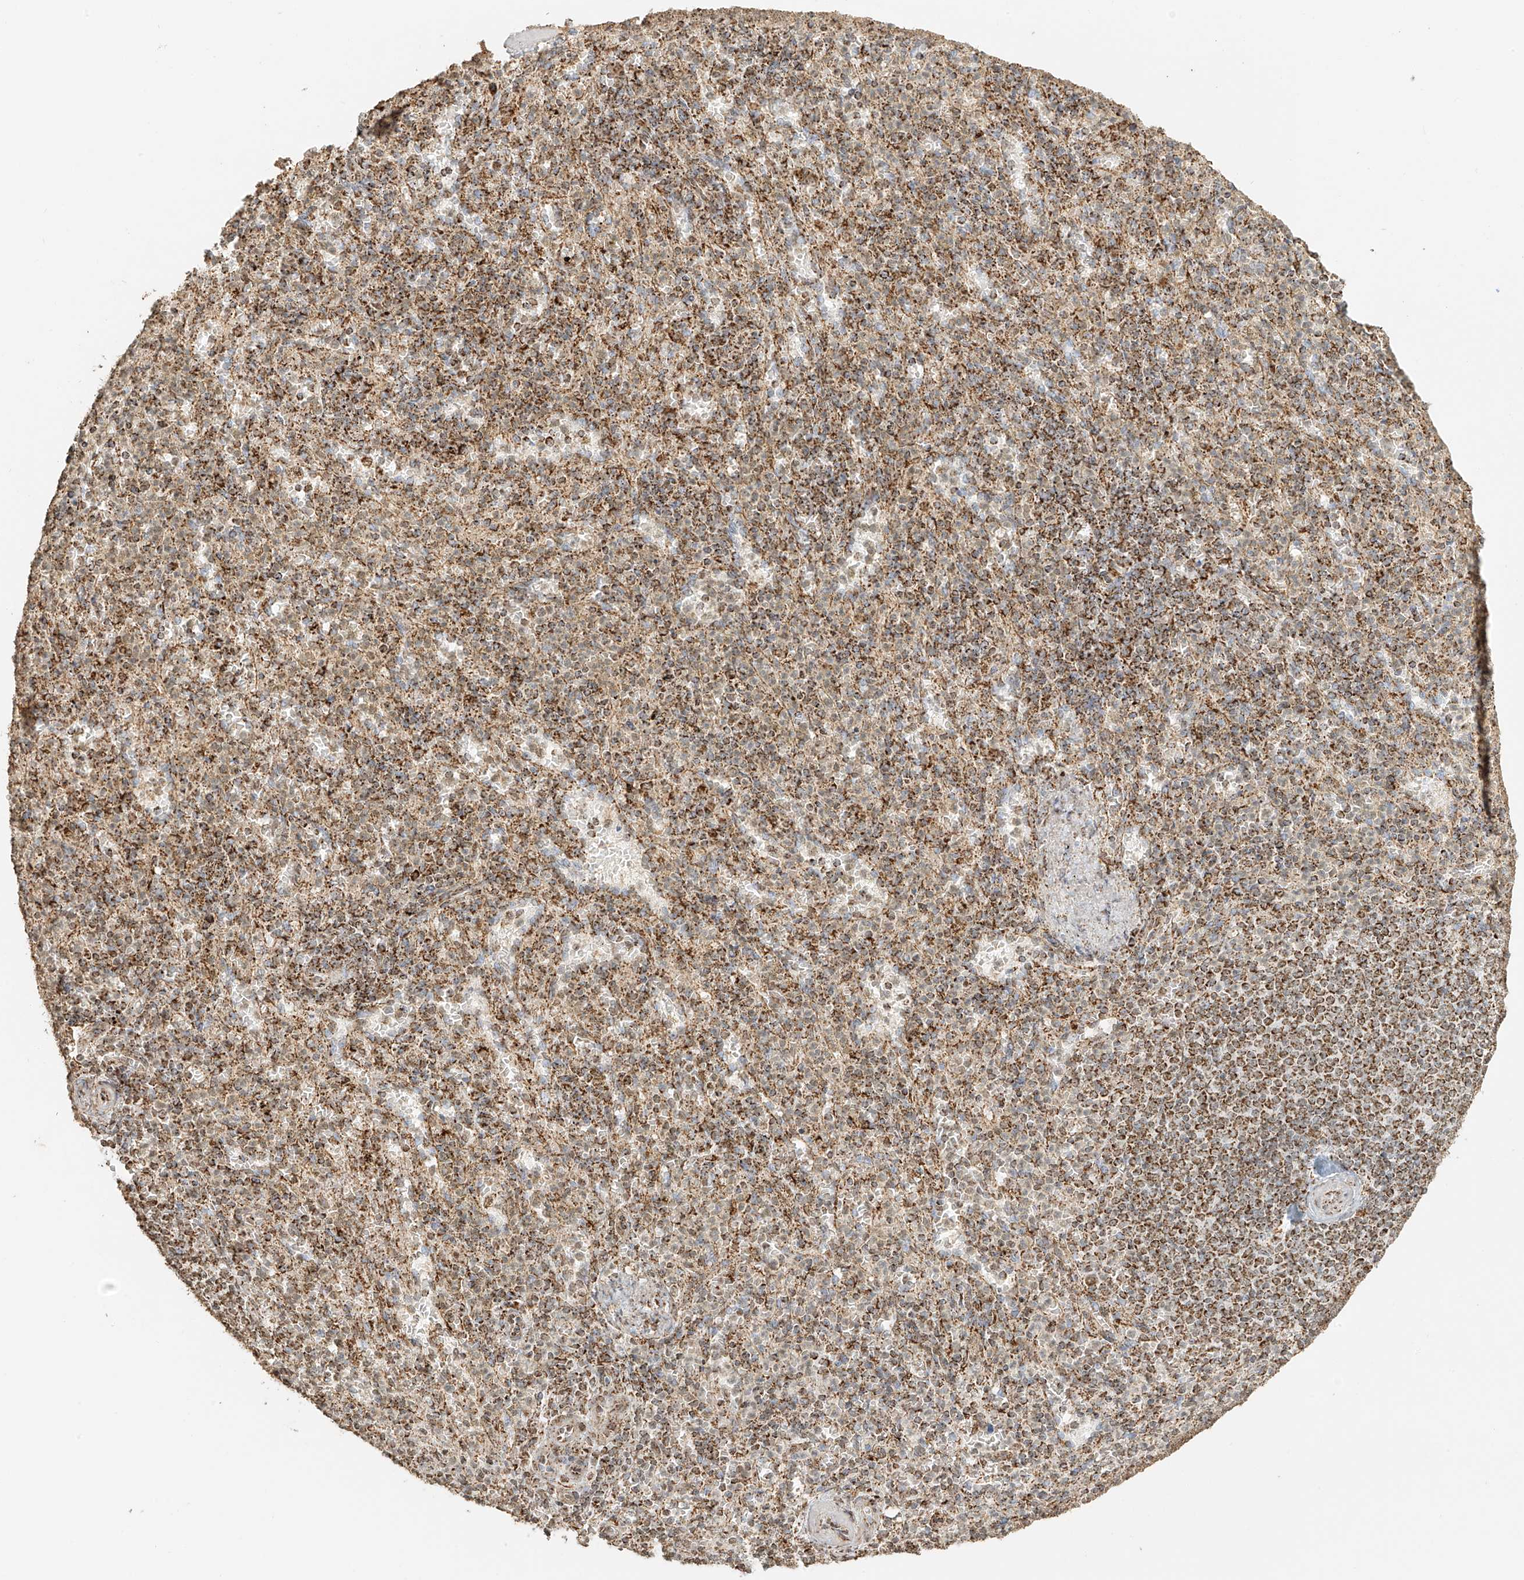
{"staining": {"intensity": "moderate", "quantity": ">75%", "location": "cytoplasmic/membranous"}, "tissue": "spleen", "cell_type": "Cells in red pulp", "image_type": "normal", "snomed": [{"axis": "morphology", "description": "Normal tissue, NOS"}, {"axis": "topography", "description": "Spleen"}], "caption": "Protein staining by immunohistochemistry displays moderate cytoplasmic/membranous positivity in approximately >75% of cells in red pulp in unremarkable spleen. (DAB IHC, brown staining for protein, blue staining for nuclei).", "gene": "MIPEP", "patient": {"sex": "female", "age": 74}}